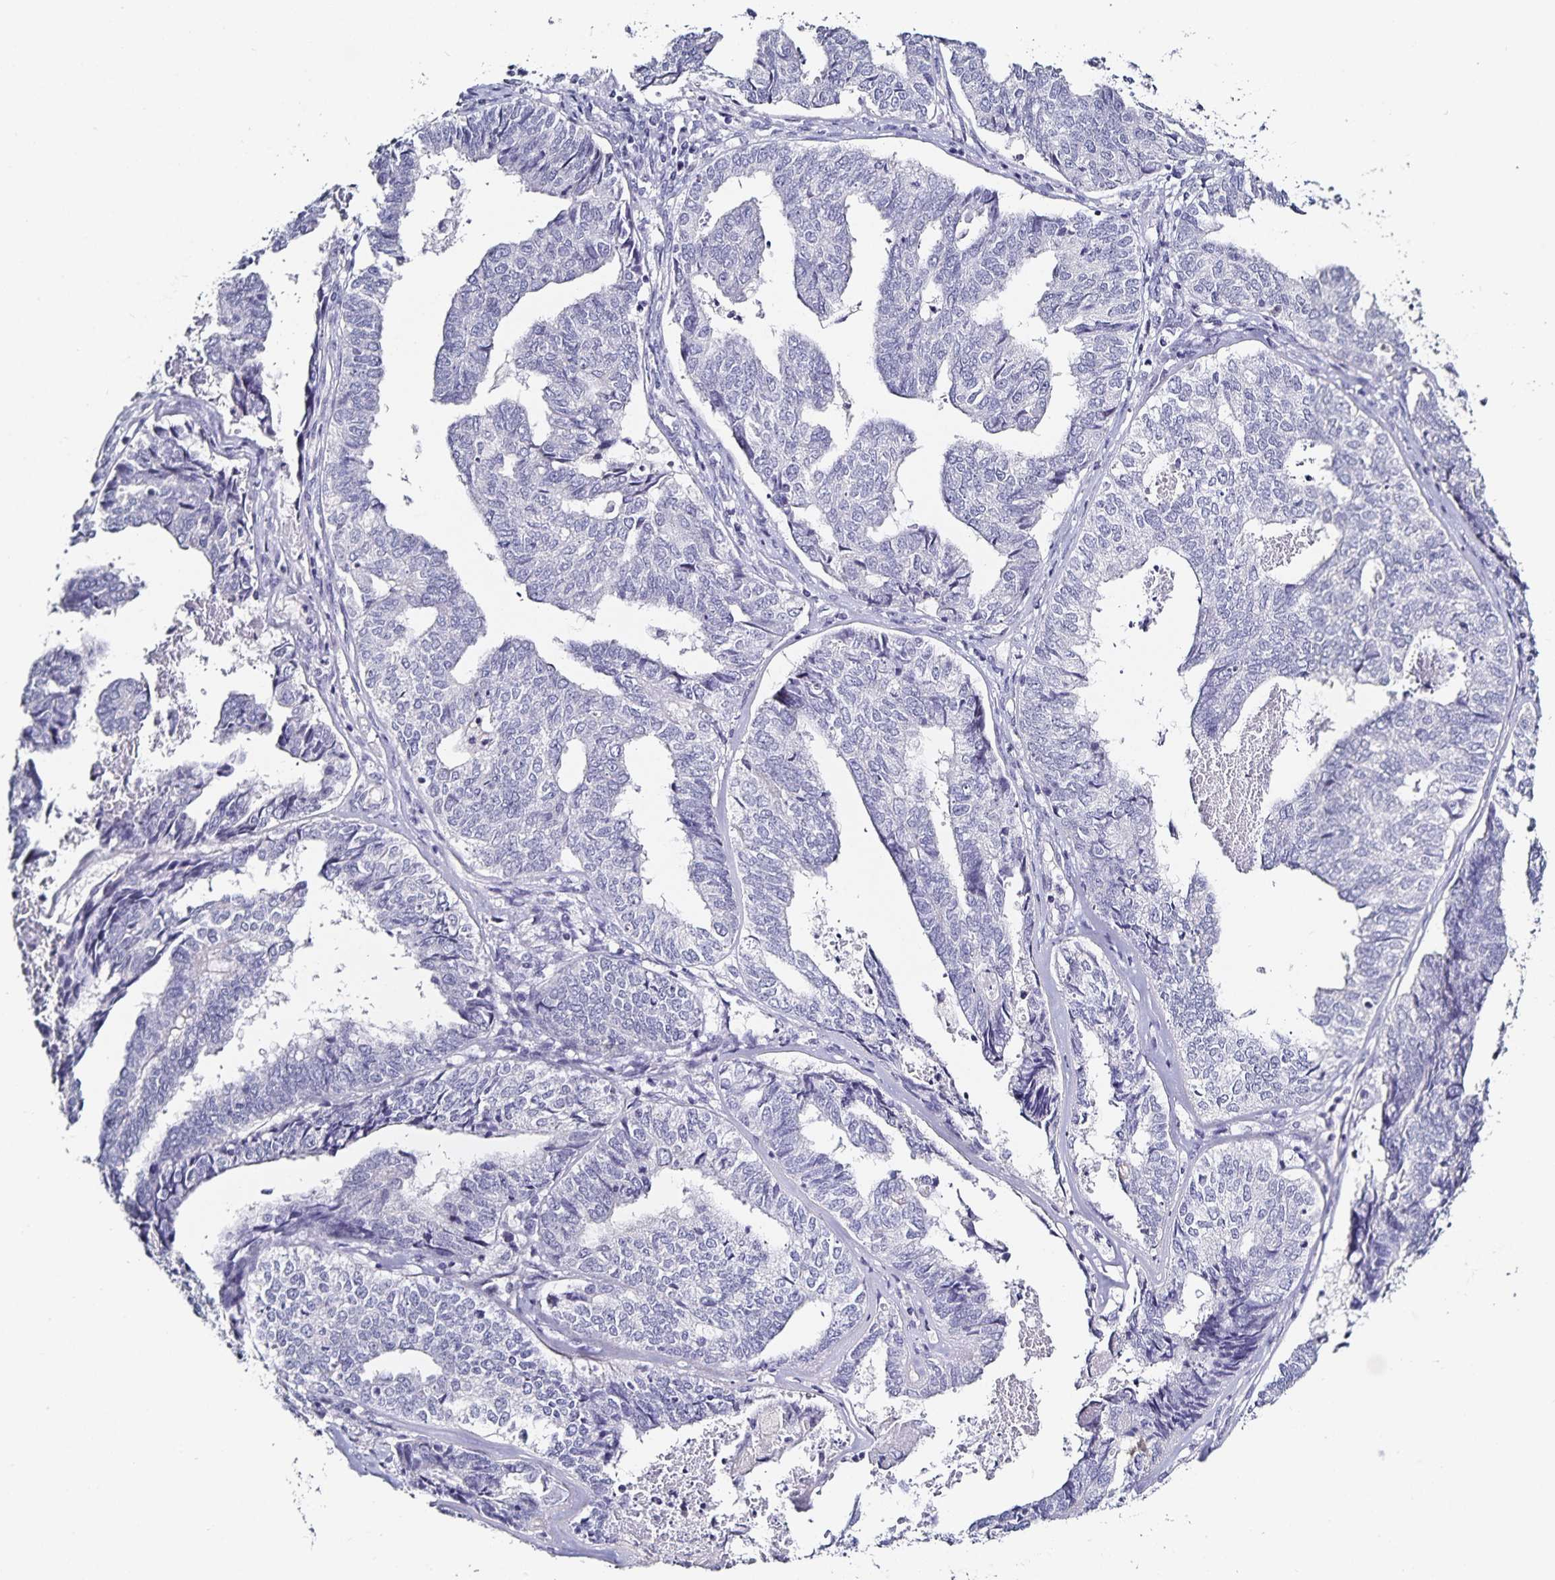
{"staining": {"intensity": "negative", "quantity": "none", "location": "none"}, "tissue": "endometrial cancer", "cell_type": "Tumor cells", "image_type": "cancer", "snomed": [{"axis": "morphology", "description": "Adenocarcinoma, NOS"}, {"axis": "topography", "description": "Endometrium"}], "caption": "Immunohistochemistry histopathology image of neoplastic tissue: human endometrial cancer (adenocarcinoma) stained with DAB (3,3'-diaminobenzidine) shows no significant protein positivity in tumor cells.", "gene": "TTR", "patient": {"sex": "female", "age": 73}}